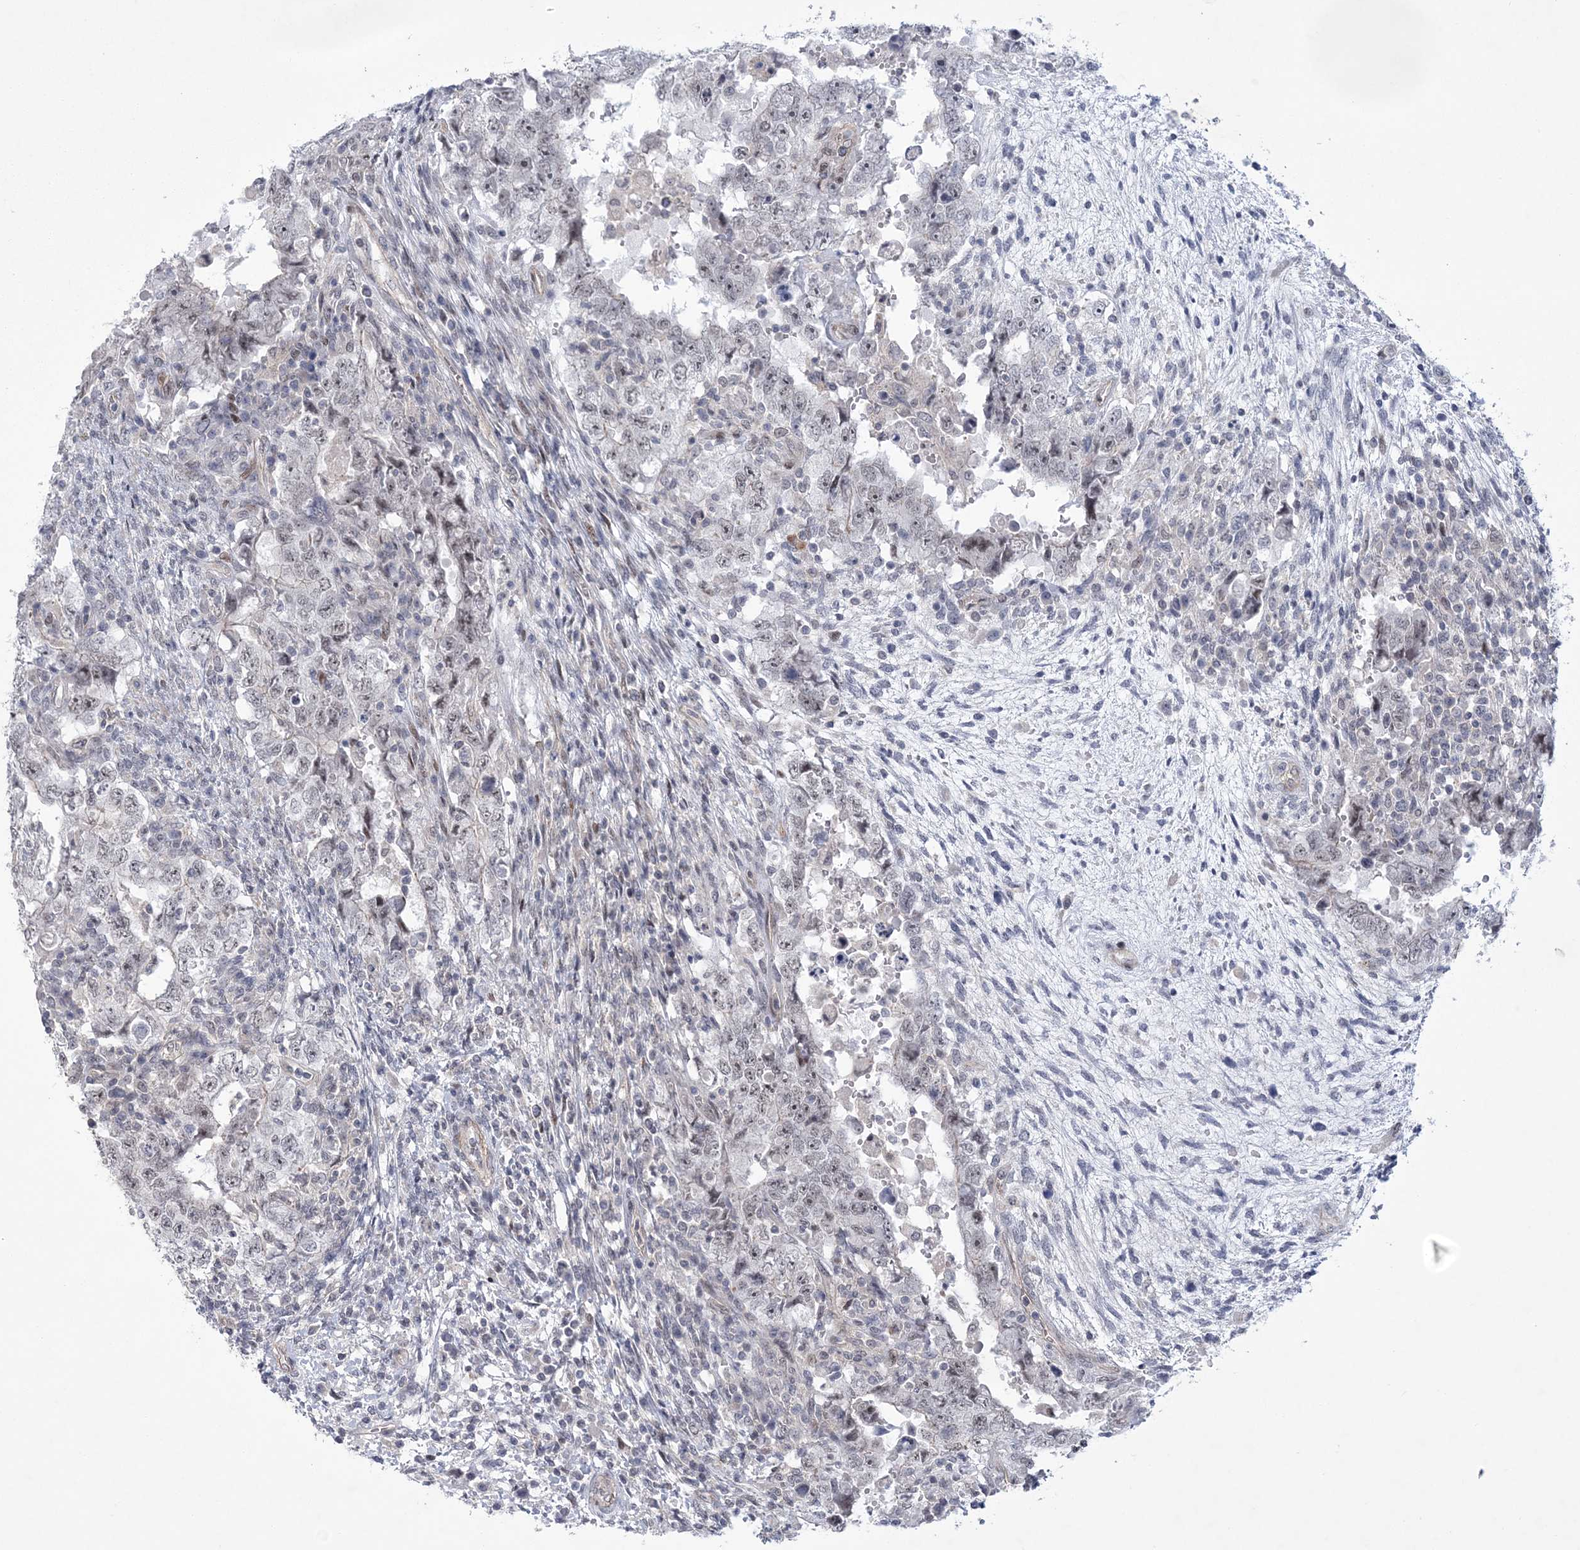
{"staining": {"intensity": "negative", "quantity": "none", "location": "none"}, "tissue": "testis cancer", "cell_type": "Tumor cells", "image_type": "cancer", "snomed": [{"axis": "morphology", "description": "Carcinoma, Embryonal, NOS"}, {"axis": "topography", "description": "Testis"}], "caption": "There is no significant expression in tumor cells of testis embryonal carcinoma.", "gene": "HOMEZ", "patient": {"sex": "male", "age": 26}}